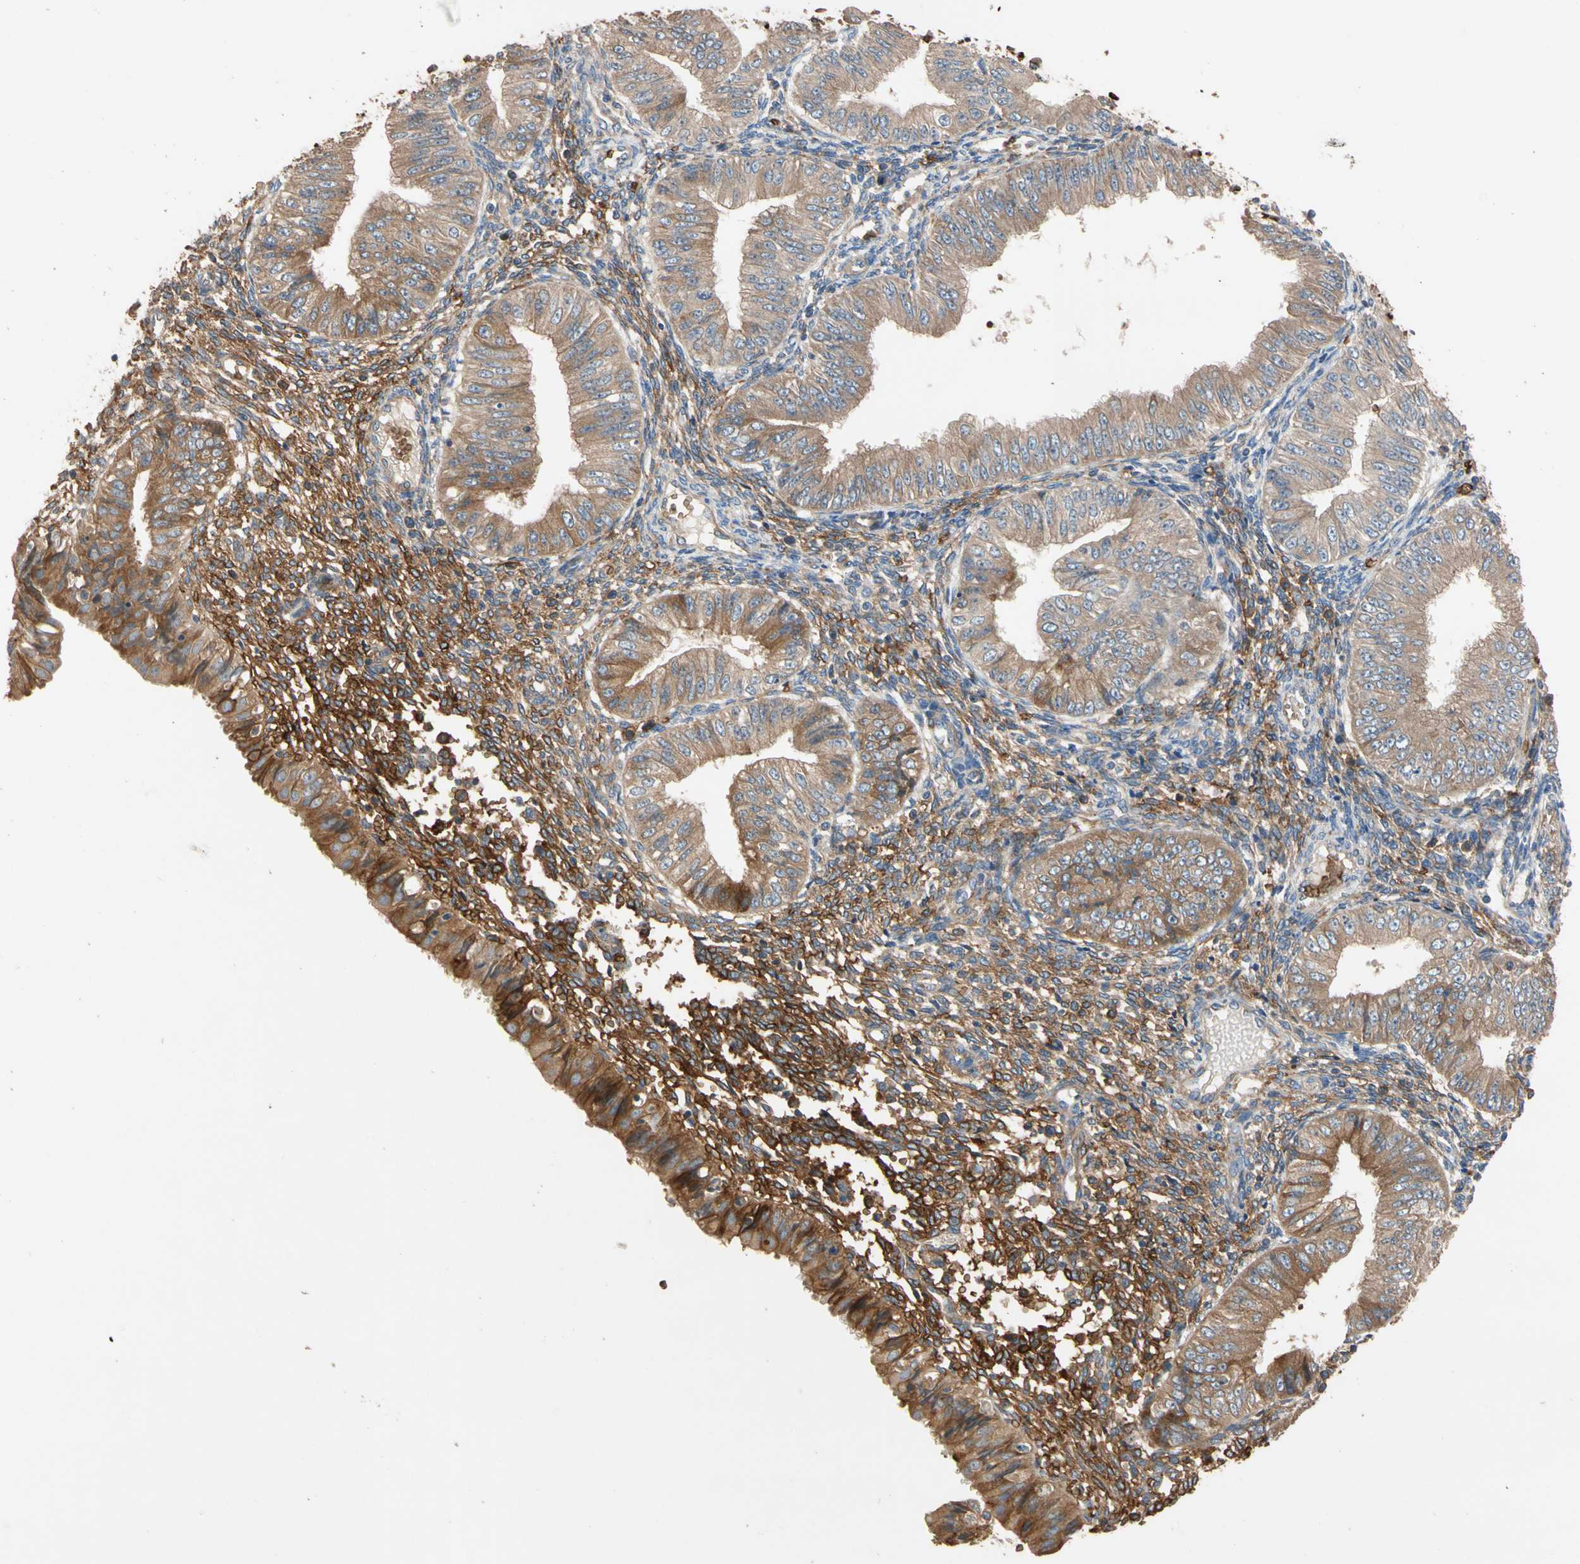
{"staining": {"intensity": "moderate", "quantity": ">75%", "location": "cytoplasmic/membranous"}, "tissue": "endometrial cancer", "cell_type": "Tumor cells", "image_type": "cancer", "snomed": [{"axis": "morphology", "description": "Normal tissue, NOS"}, {"axis": "morphology", "description": "Adenocarcinoma, NOS"}, {"axis": "topography", "description": "Endometrium"}], "caption": "A brown stain highlights moderate cytoplasmic/membranous expression of a protein in endometrial cancer (adenocarcinoma) tumor cells.", "gene": "RIOK2", "patient": {"sex": "female", "age": 53}}